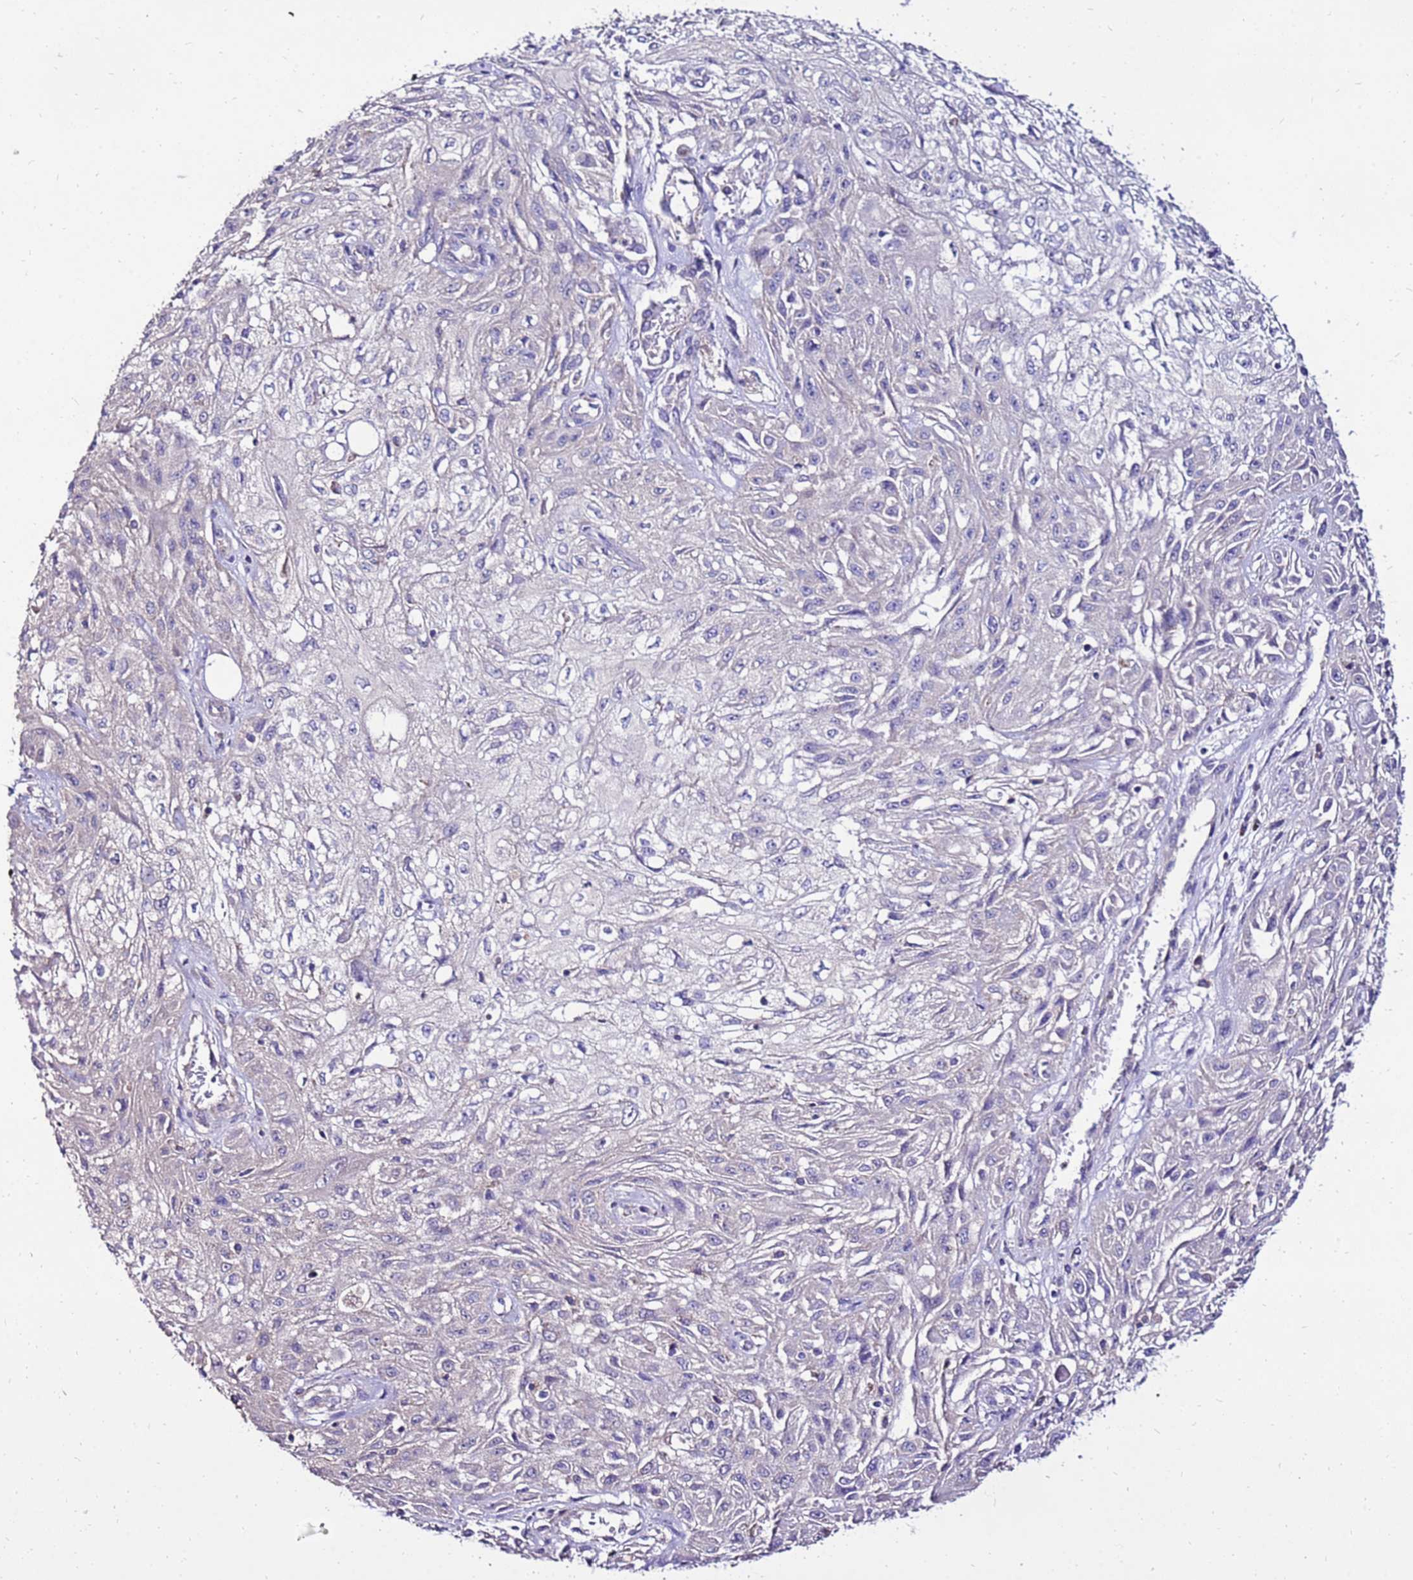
{"staining": {"intensity": "negative", "quantity": "none", "location": "none"}, "tissue": "skin cancer", "cell_type": "Tumor cells", "image_type": "cancer", "snomed": [{"axis": "morphology", "description": "Squamous cell carcinoma, NOS"}, {"axis": "morphology", "description": "Squamous cell carcinoma, metastatic, NOS"}, {"axis": "topography", "description": "Skin"}, {"axis": "topography", "description": "Lymph node"}], "caption": "DAB immunohistochemical staining of human skin metastatic squamous cell carcinoma shows no significant expression in tumor cells. Brightfield microscopy of IHC stained with DAB (brown) and hematoxylin (blue), captured at high magnification.", "gene": "TMEM106C", "patient": {"sex": "male", "age": 75}}